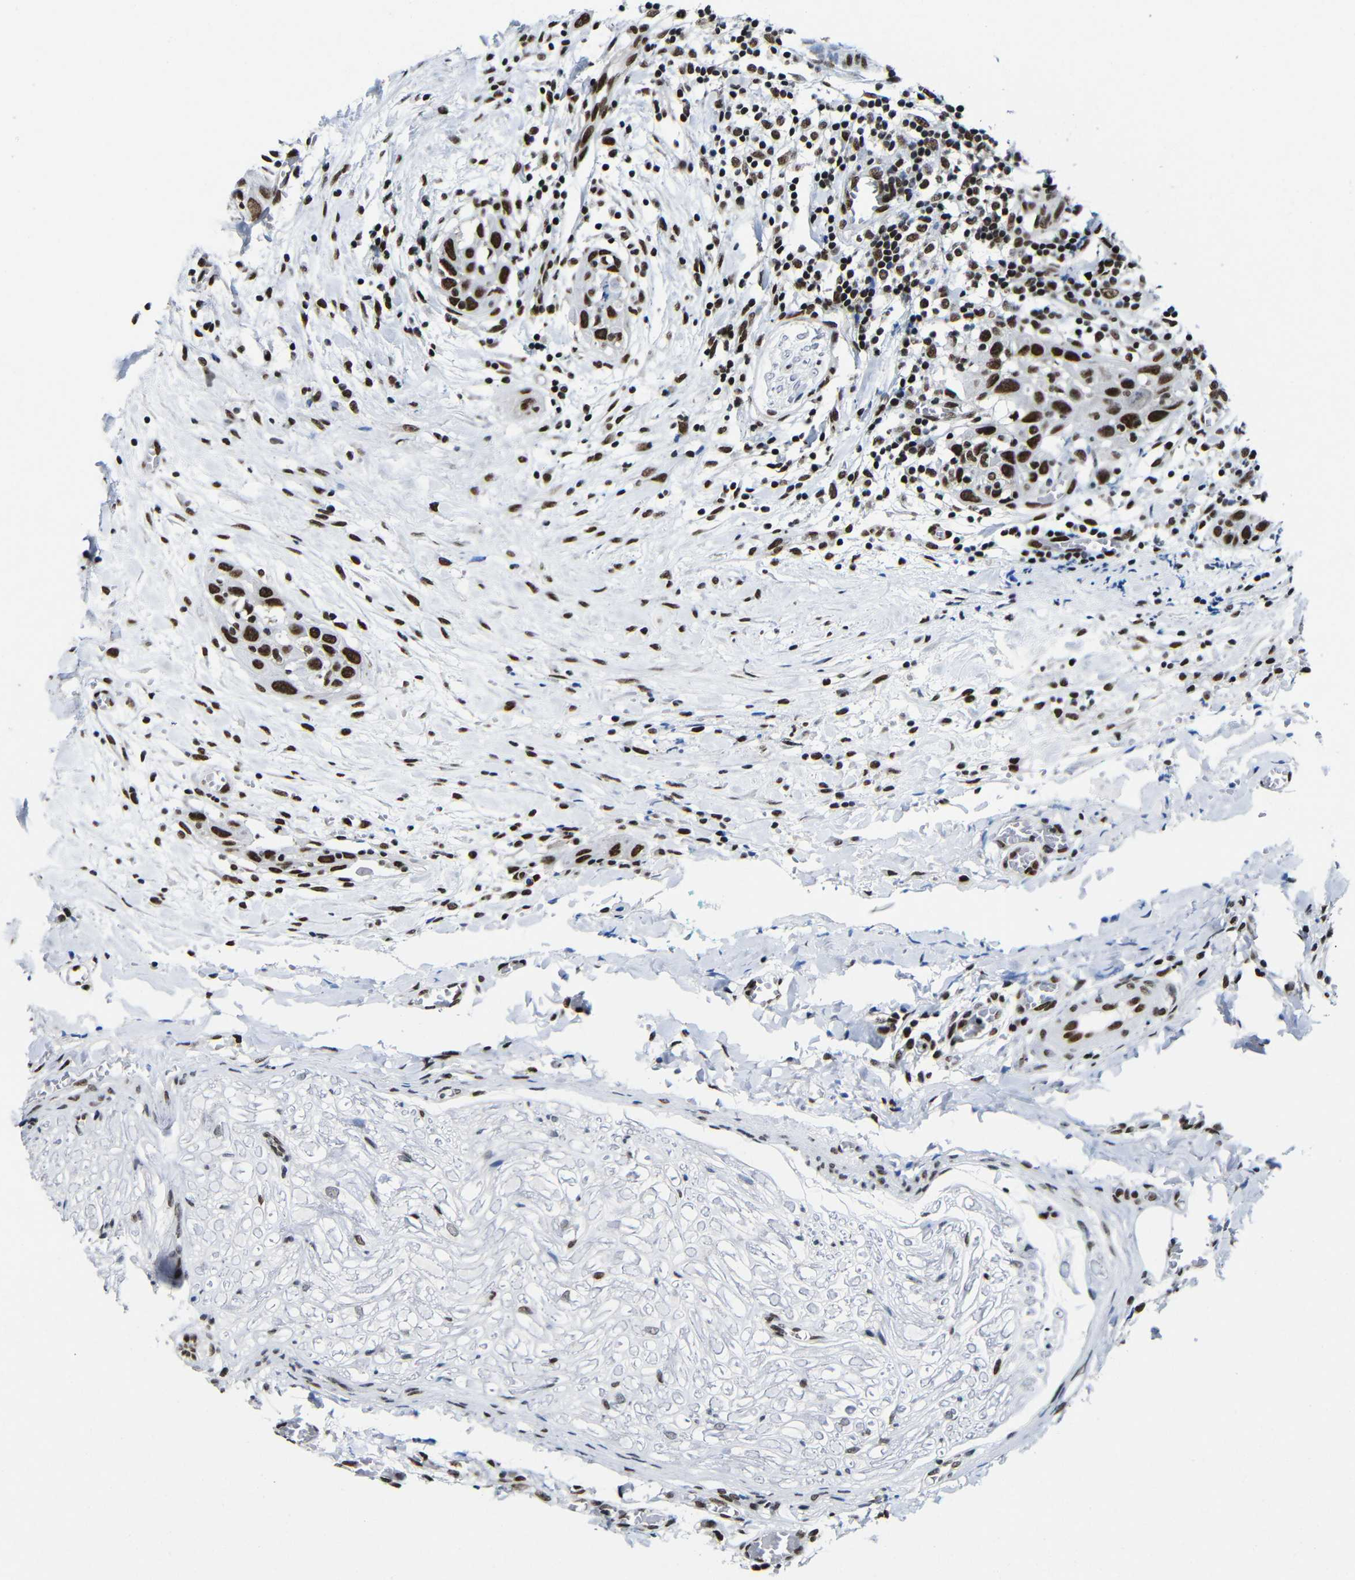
{"staining": {"intensity": "strong", "quantity": ">75%", "location": "nuclear"}, "tissue": "head and neck cancer", "cell_type": "Tumor cells", "image_type": "cancer", "snomed": [{"axis": "morphology", "description": "Normal tissue, NOS"}, {"axis": "morphology", "description": "Squamous cell carcinoma, NOS"}, {"axis": "topography", "description": "Oral tissue"}, {"axis": "topography", "description": "Head-Neck"}], "caption": "Brown immunohistochemical staining in human head and neck cancer (squamous cell carcinoma) displays strong nuclear staining in about >75% of tumor cells. (DAB = brown stain, brightfield microscopy at high magnification).", "gene": "PTBP1", "patient": {"sex": "female", "age": 50}}